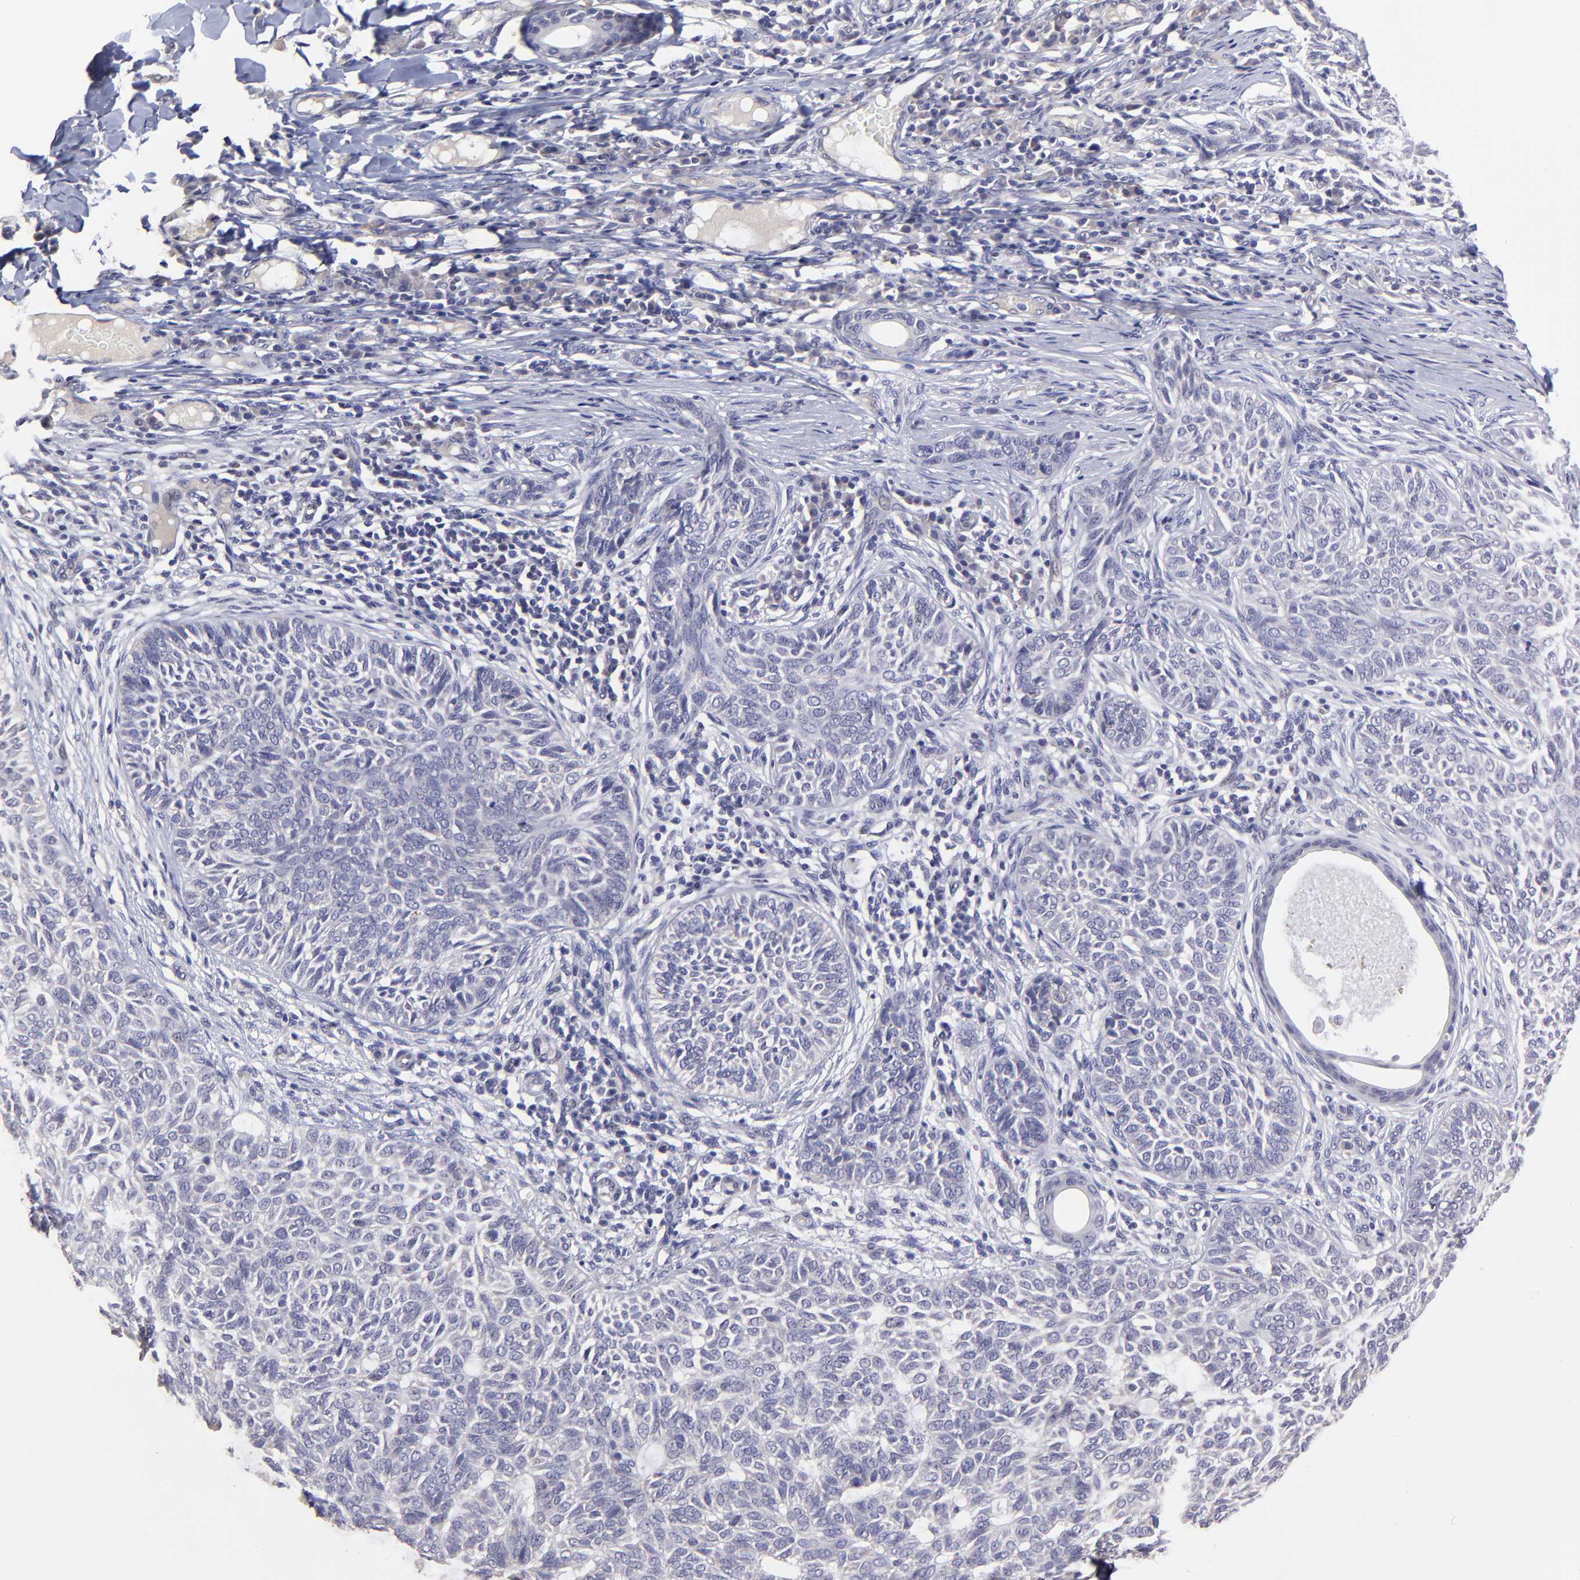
{"staining": {"intensity": "negative", "quantity": "none", "location": "none"}, "tissue": "skin cancer", "cell_type": "Tumor cells", "image_type": "cancer", "snomed": [{"axis": "morphology", "description": "Basal cell carcinoma"}, {"axis": "topography", "description": "Skin"}], "caption": "High power microscopy histopathology image of an IHC photomicrograph of basal cell carcinoma (skin), revealing no significant staining in tumor cells.", "gene": "BTG2", "patient": {"sex": "male", "age": 87}}